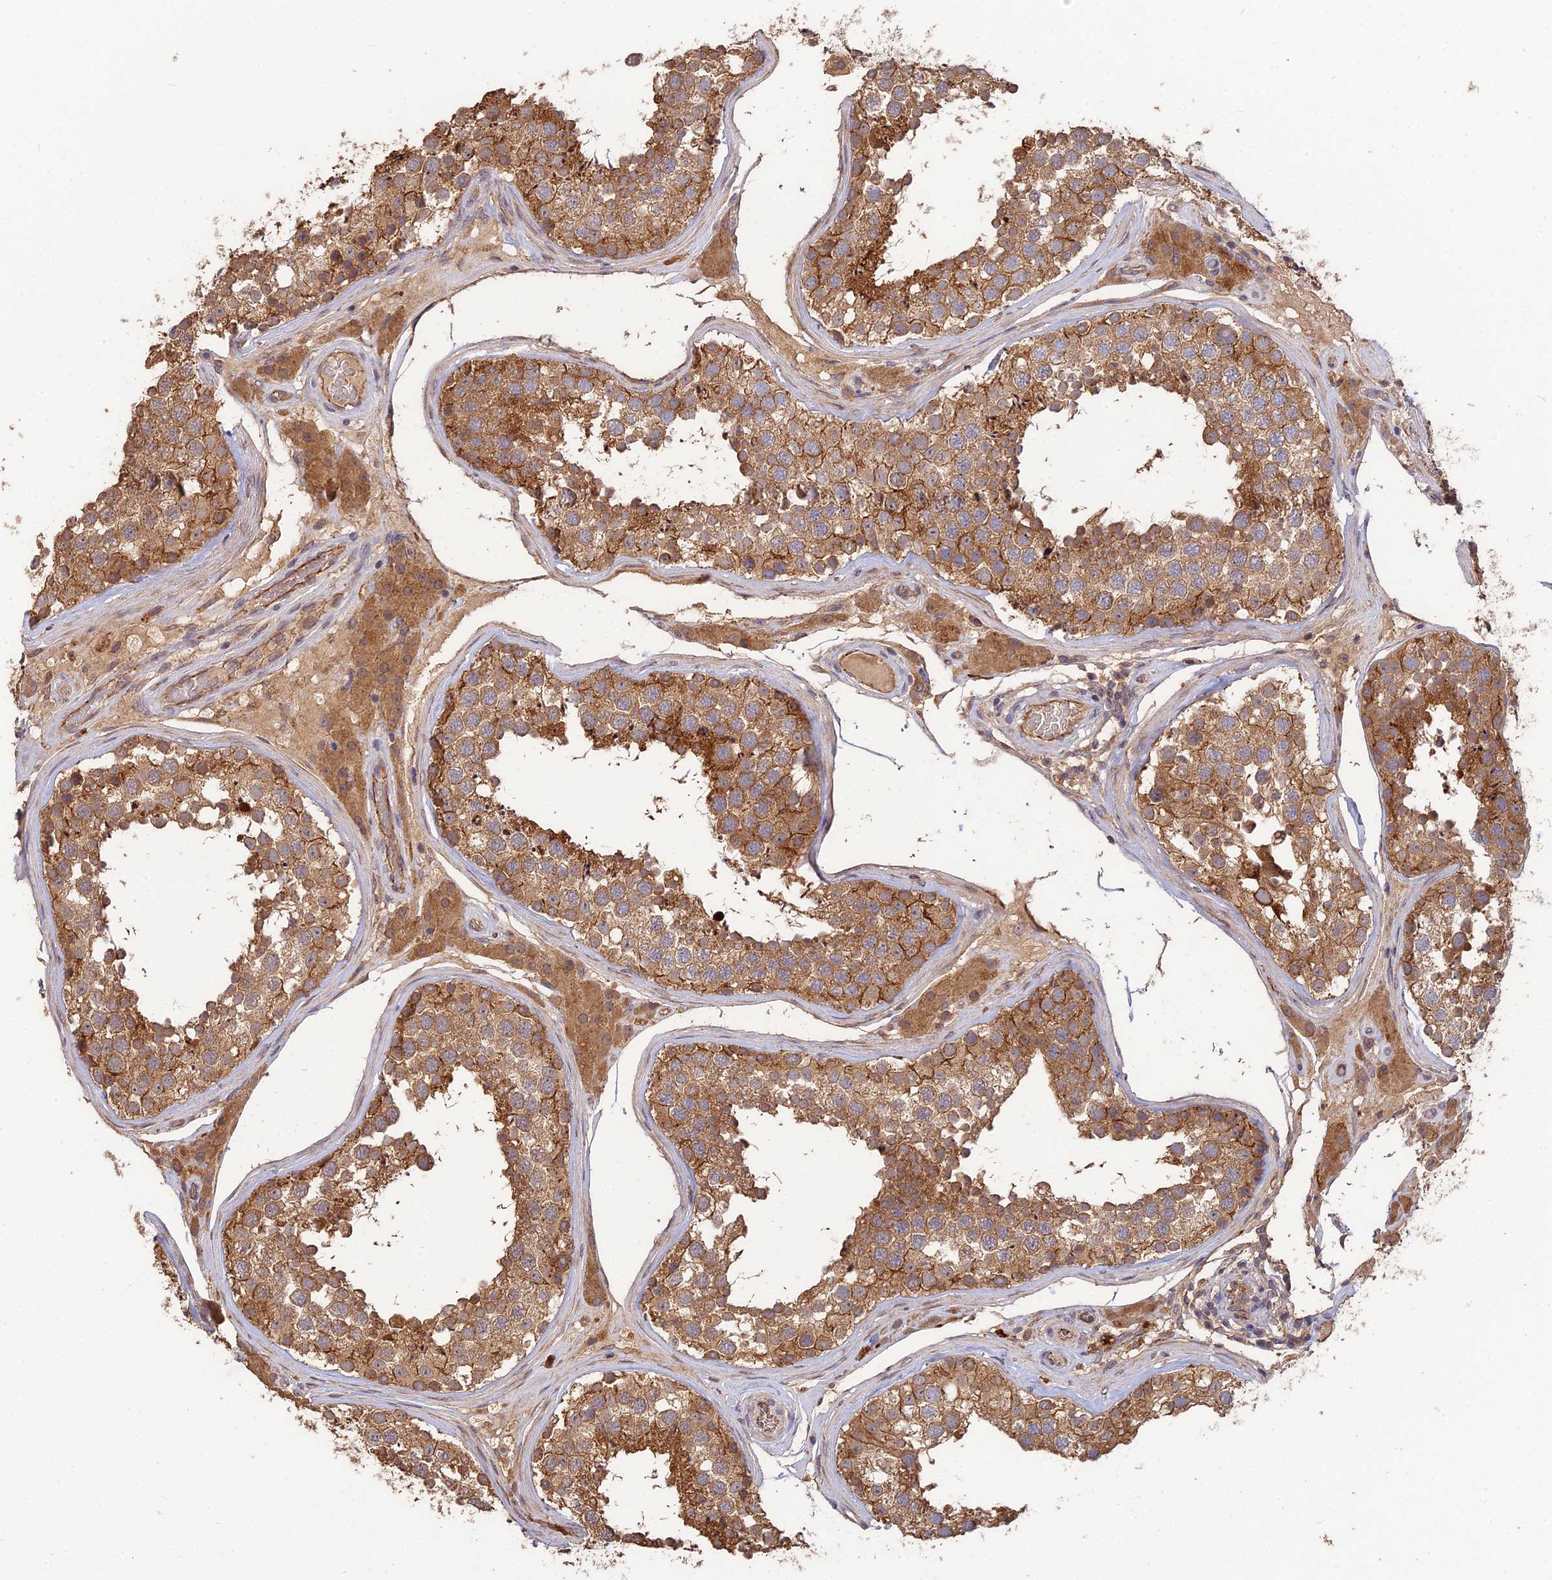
{"staining": {"intensity": "moderate", "quantity": ">75%", "location": "cytoplasmic/membranous"}, "tissue": "testis", "cell_type": "Cells in seminiferous ducts", "image_type": "normal", "snomed": [{"axis": "morphology", "description": "Normal tissue, NOS"}, {"axis": "topography", "description": "Testis"}], "caption": "An image of human testis stained for a protein reveals moderate cytoplasmic/membranous brown staining in cells in seminiferous ducts.", "gene": "ARHGAP40", "patient": {"sex": "male", "age": 46}}